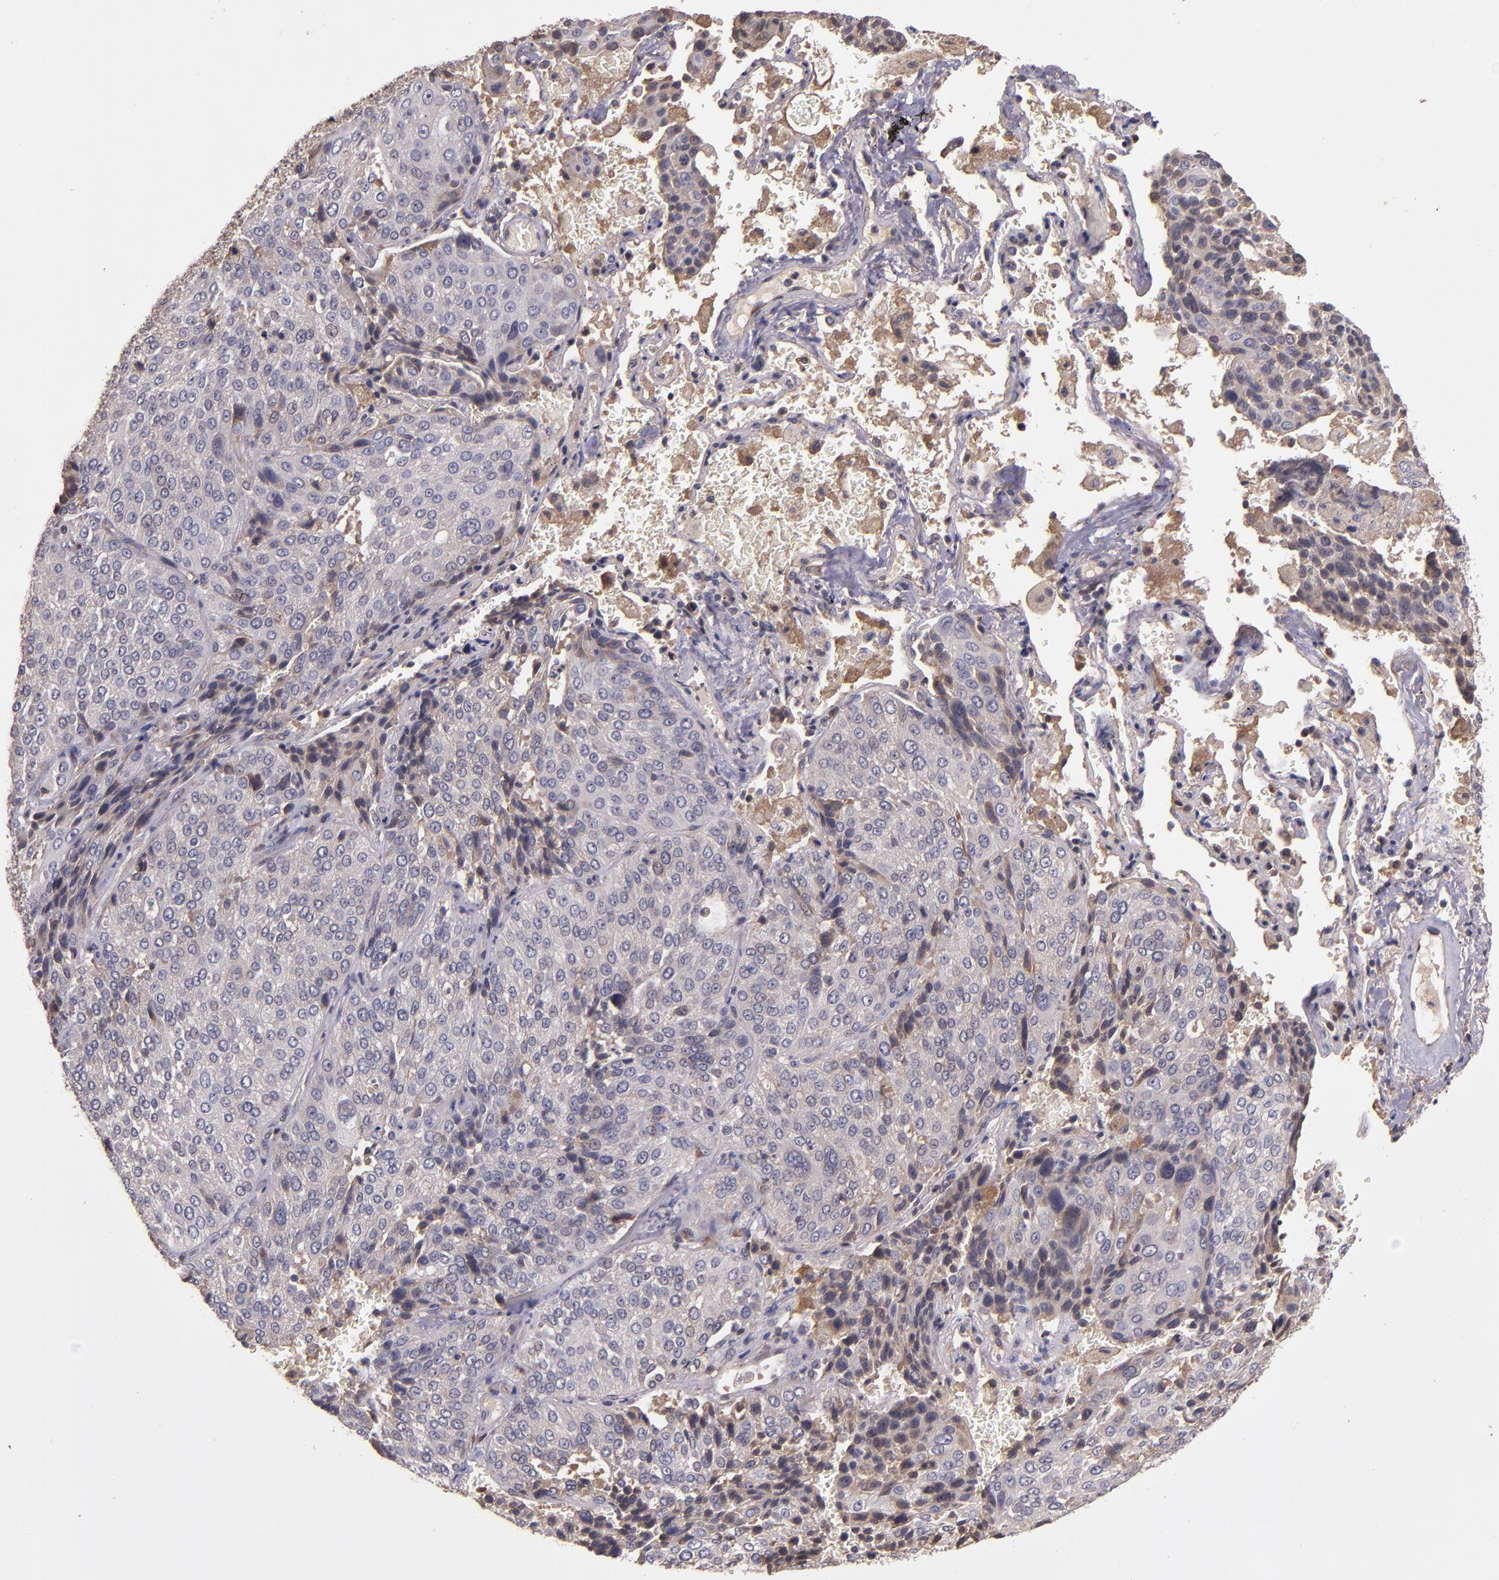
{"staining": {"intensity": "weak", "quantity": ">75%", "location": "cytoplasmic/membranous"}, "tissue": "lung cancer", "cell_type": "Tumor cells", "image_type": "cancer", "snomed": [{"axis": "morphology", "description": "Squamous cell carcinoma, NOS"}, {"axis": "topography", "description": "Lung"}], "caption": "Tumor cells reveal low levels of weak cytoplasmic/membranous expression in about >75% of cells in lung squamous cell carcinoma. (Stains: DAB in brown, nuclei in blue, Microscopy: brightfield microscopy at high magnification).", "gene": "PRAF2", "patient": {"sex": "male", "age": 54}}